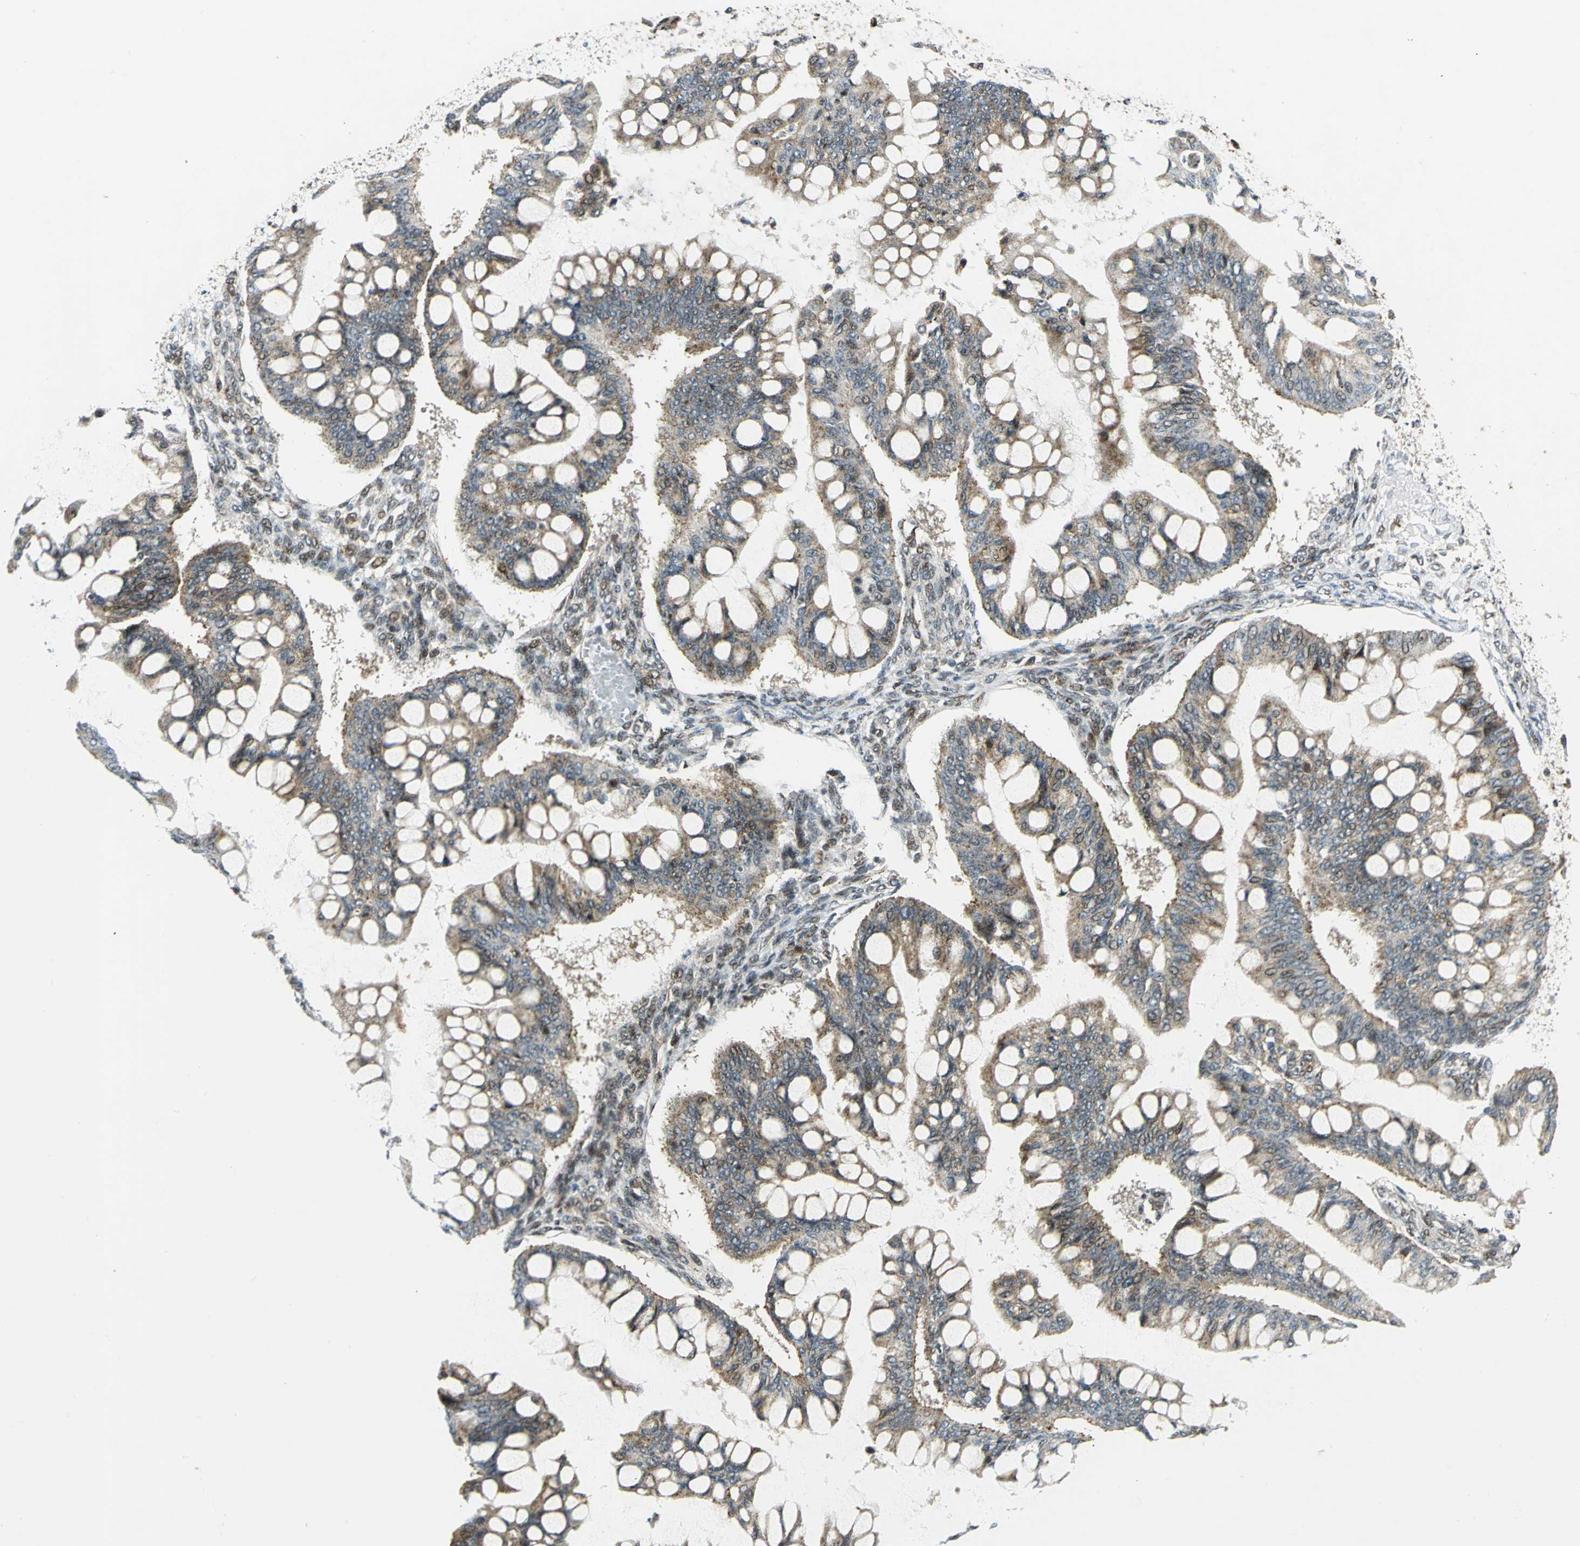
{"staining": {"intensity": "moderate", "quantity": ">75%", "location": "cytoplasmic/membranous"}, "tissue": "ovarian cancer", "cell_type": "Tumor cells", "image_type": "cancer", "snomed": [{"axis": "morphology", "description": "Cystadenocarcinoma, mucinous, NOS"}, {"axis": "topography", "description": "Ovary"}], "caption": "Immunohistochemical staining of human ovarian cancer (mucinous cystadenocarcinoma) displays medium levels of moderate cytoplasmic/membranous protein positivity in approximately >75% of tumor cells. Immunohistochemistry (ihc) stains the protein in brown and the nuclei are stained blue.", "gene": "ATP6V1A", "patient": {"sex": "female", "age": 73}}